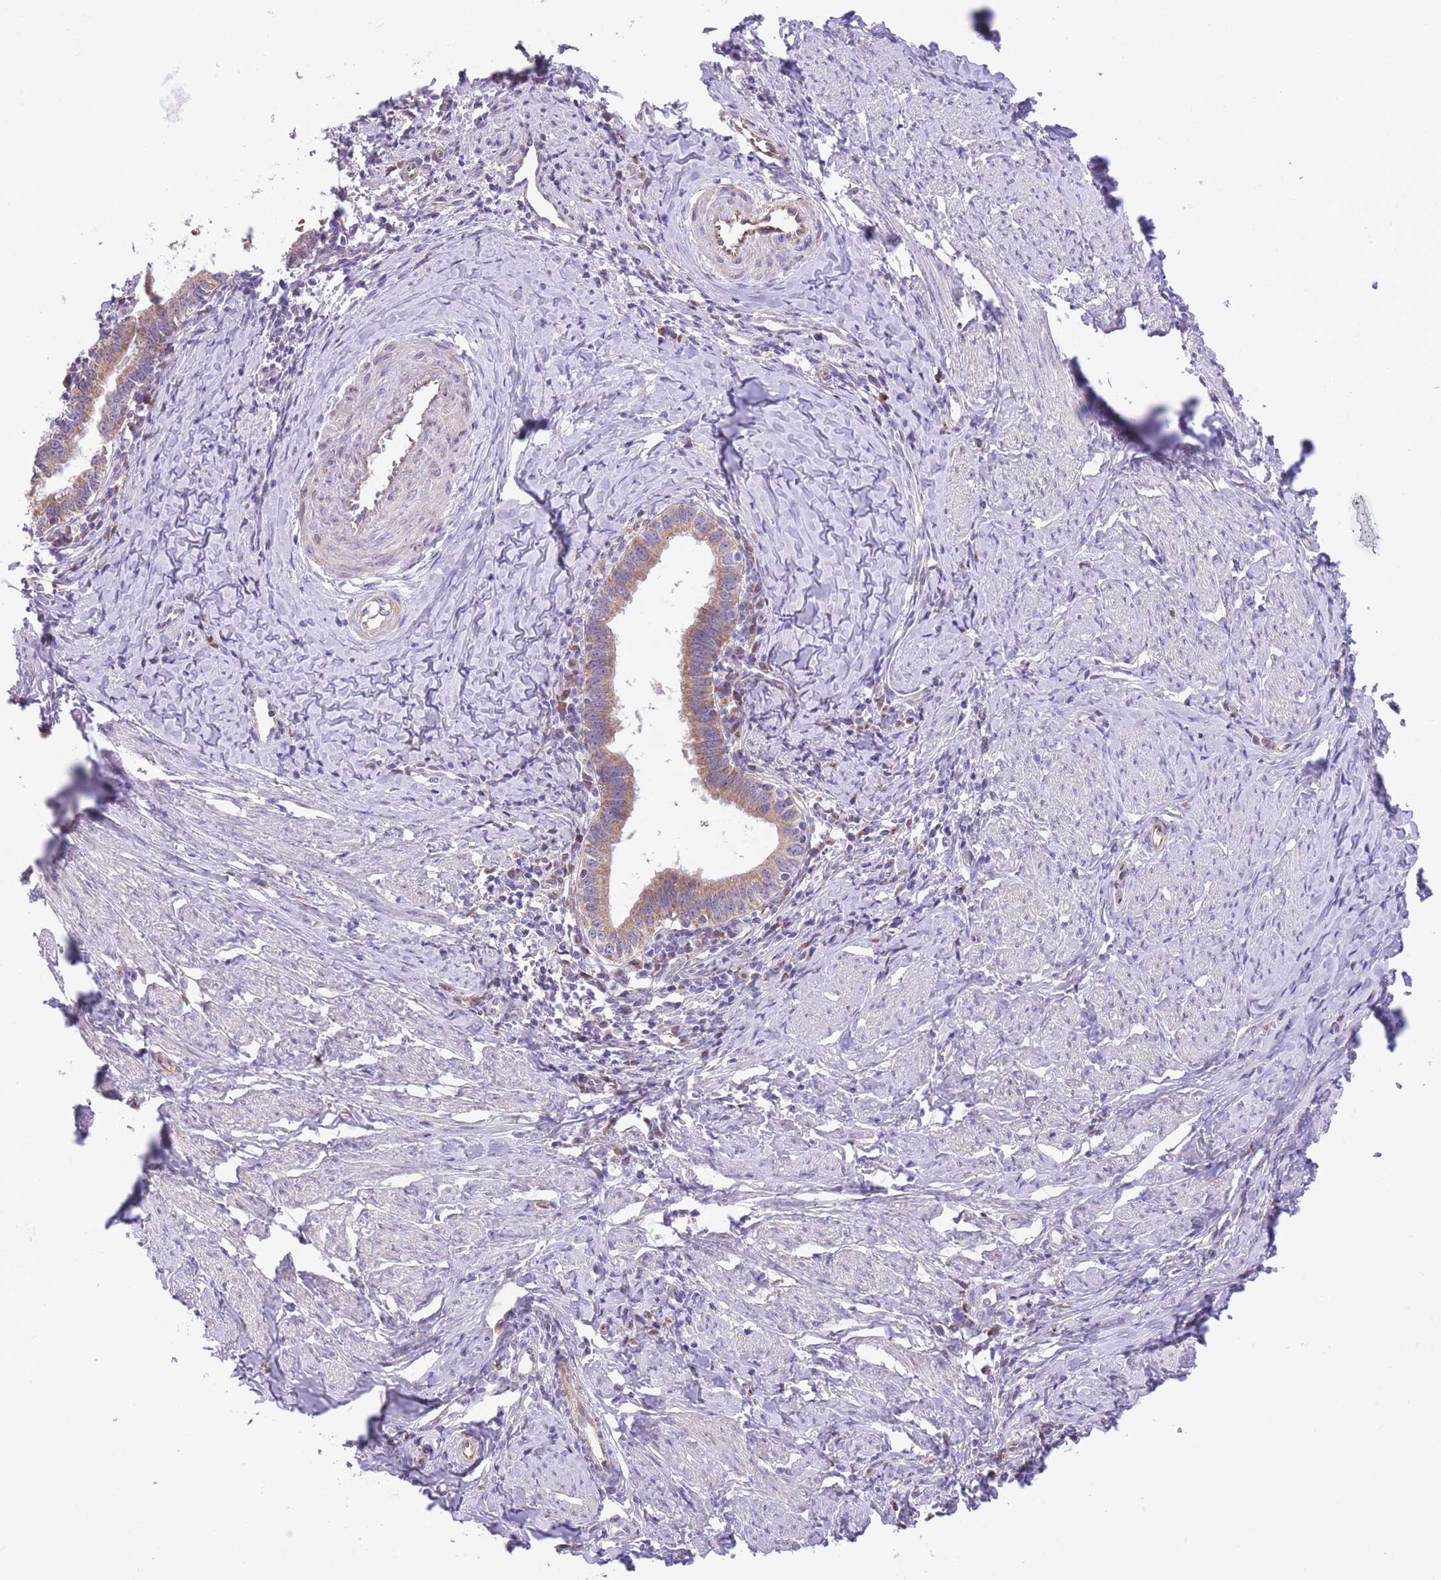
{"staining": {"intensity": "moderate", "quantity": ">75%", "location": "cytoplasmic/membranous"}, "tissue": "cervical cancer", "cell_type": "Tumor cells", "image_type": "cancer", "snomed": [{"axis": "morphology", "description": "Adenocarcinoma, NOS"}, {"axis": "topography", "description": "Cervix"}], "caption": "A medium amount of moderate cytoplasmic/membranous staining is identified in approximately >75% of tumor cells in cervical adenocarcinoma tissue.", "gene": "RHOU", "patient": {"sex": "female", "age": 36}}